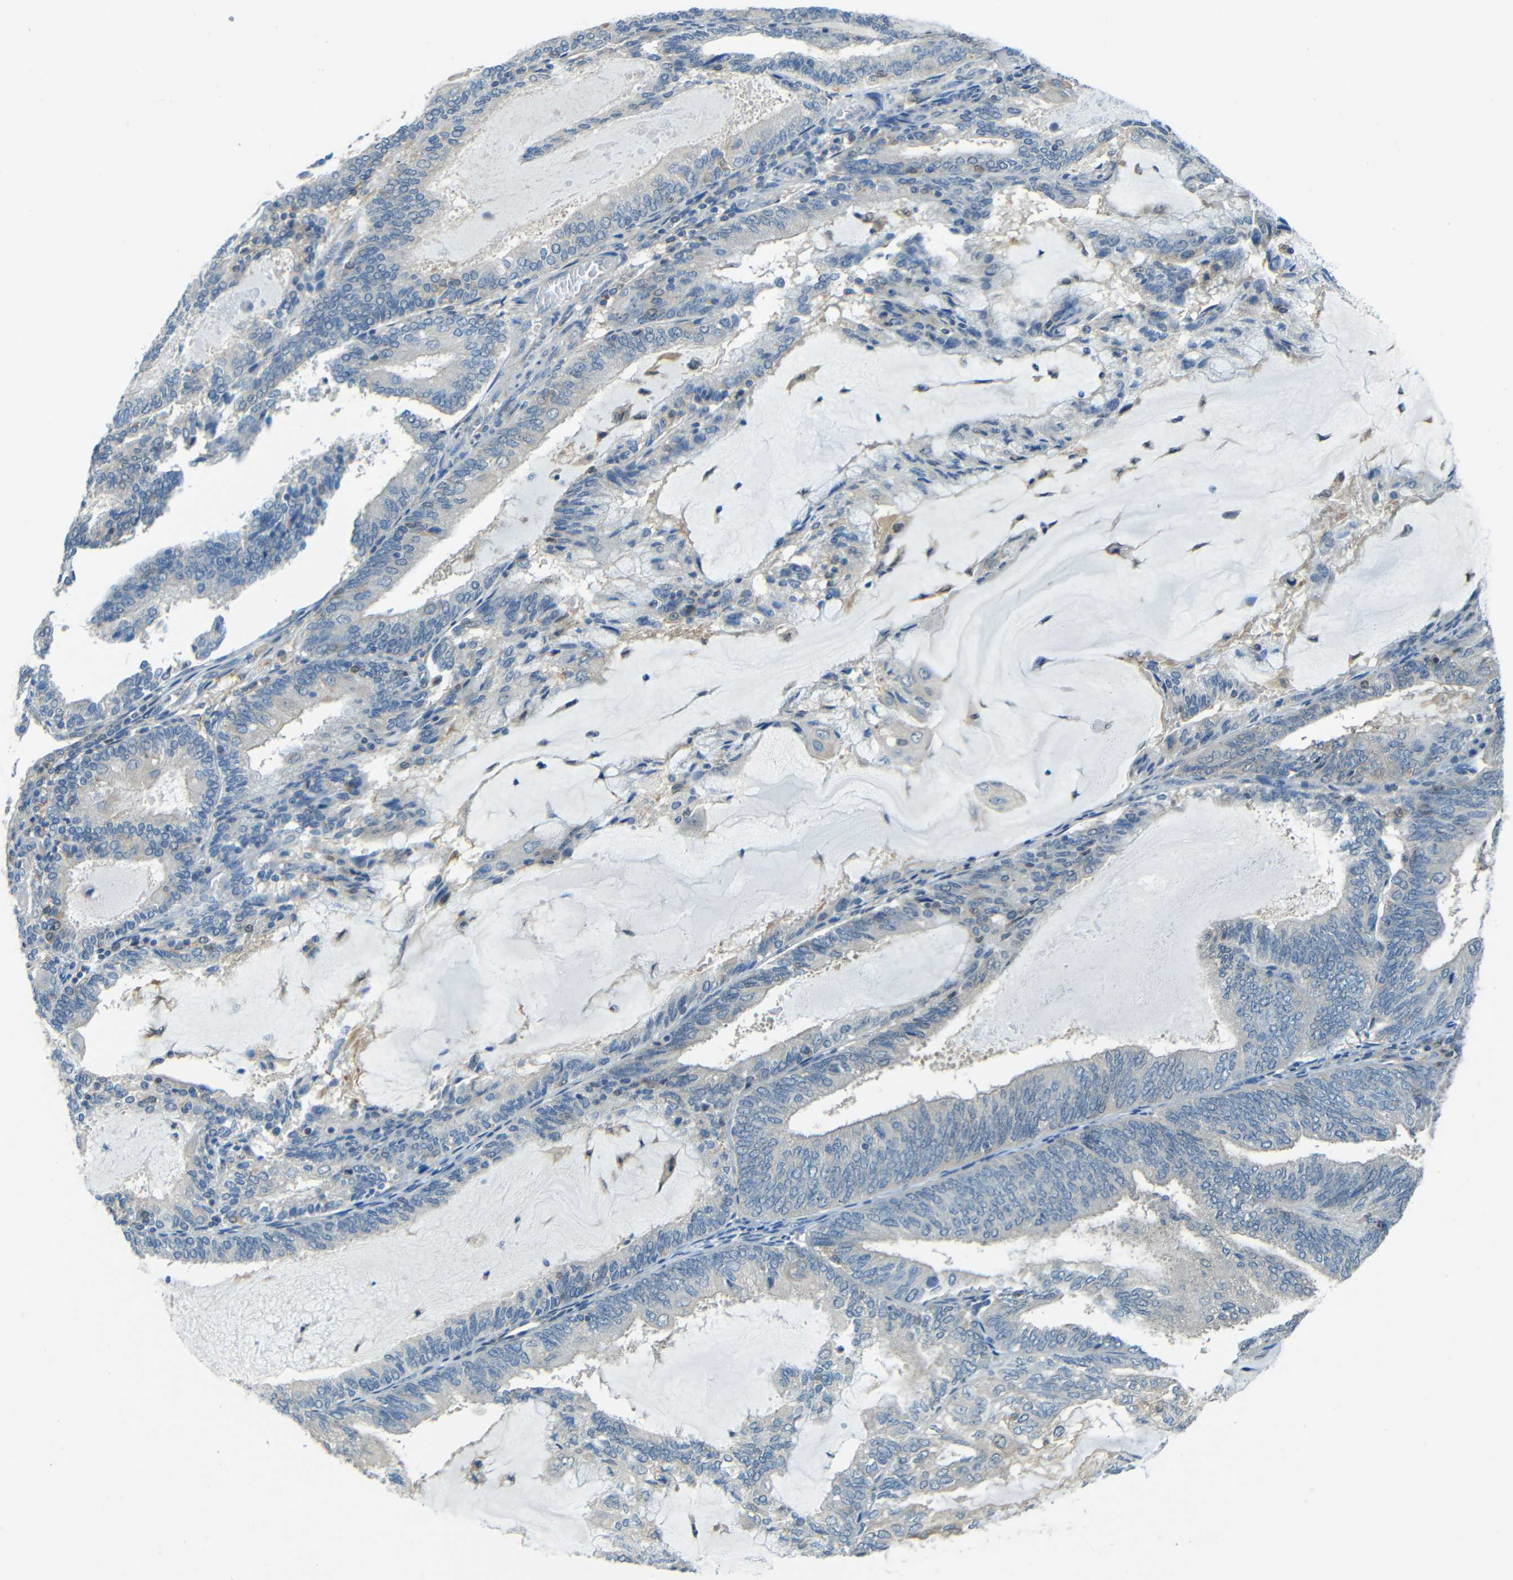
{"staining": {"intensity": "negative", "quantity": "none", "location": "none"}, "tissue": "endometrial cancer", "cell_type": "Tumor cells", "image_type": "cancer", "snomed": [{"axis": "morphology", "description": "Adenocarcinoma, NOS"}, {"axis": "topography", "description": "Endometrium"}], "caption": "Human endometrial cancer stained for a protein using immunohistochemistry demonstrates no positivity in tumor cells.", "gene": "CYP26B1", "patient": {"sex": "female", "age": 81}}